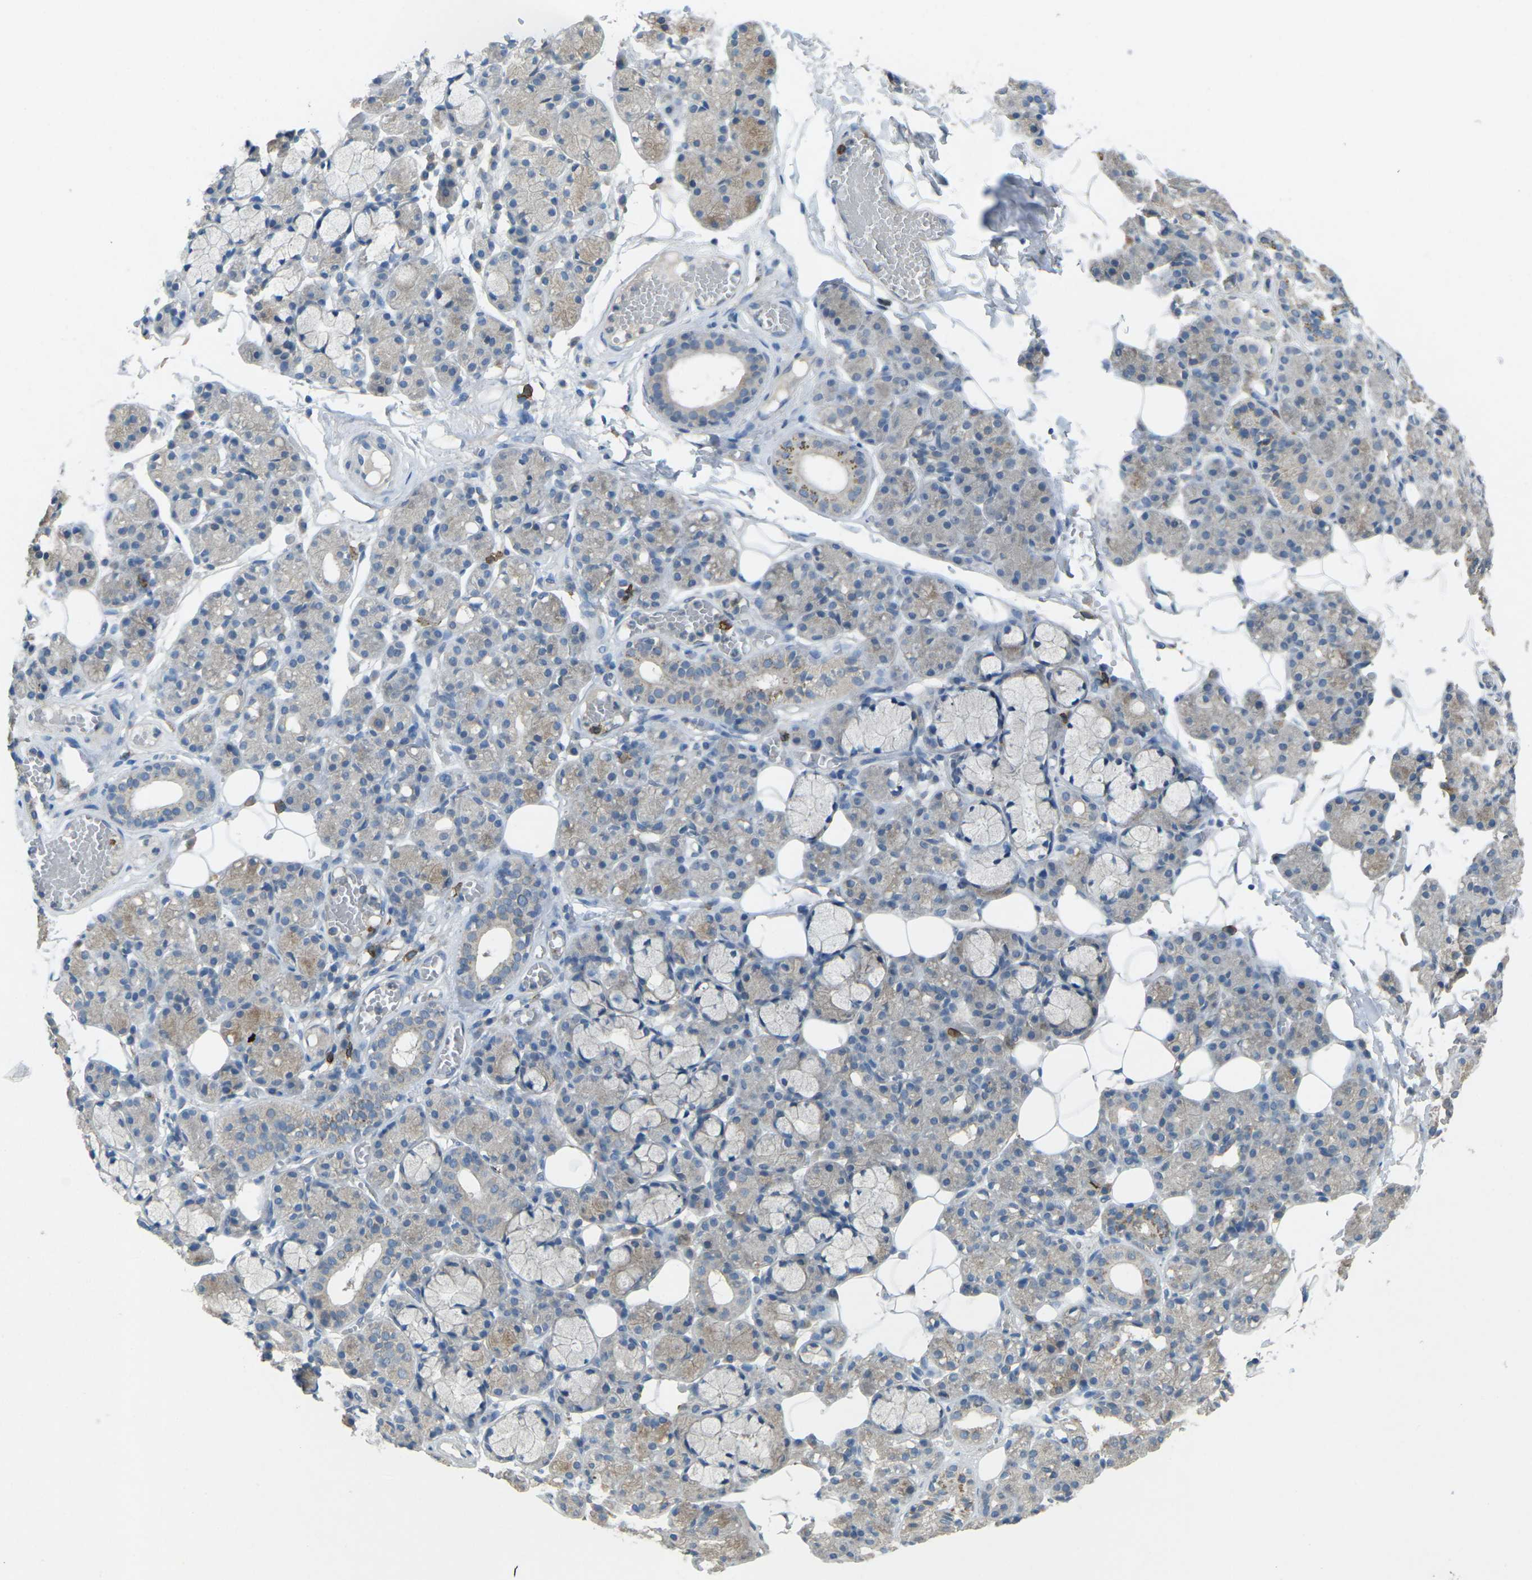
{"staining": {"intensity": "weak", "quantity": "<25%", "location": "cytoplasmic/membranous"}, "tissue": "salivary gland", "cell_type": "Glandular cells", "image_type": "normal", "snomed": [{"axis": "morphology", "description": "Normal tissue, NOS"}, {"axis": "topography", "description": "Salivary gland"}], "caption": "The image exhibits no significant expression in glandular cells of salivary gland.", "gene": "CD19", "patient": {"sex": "male", "age": 63}}